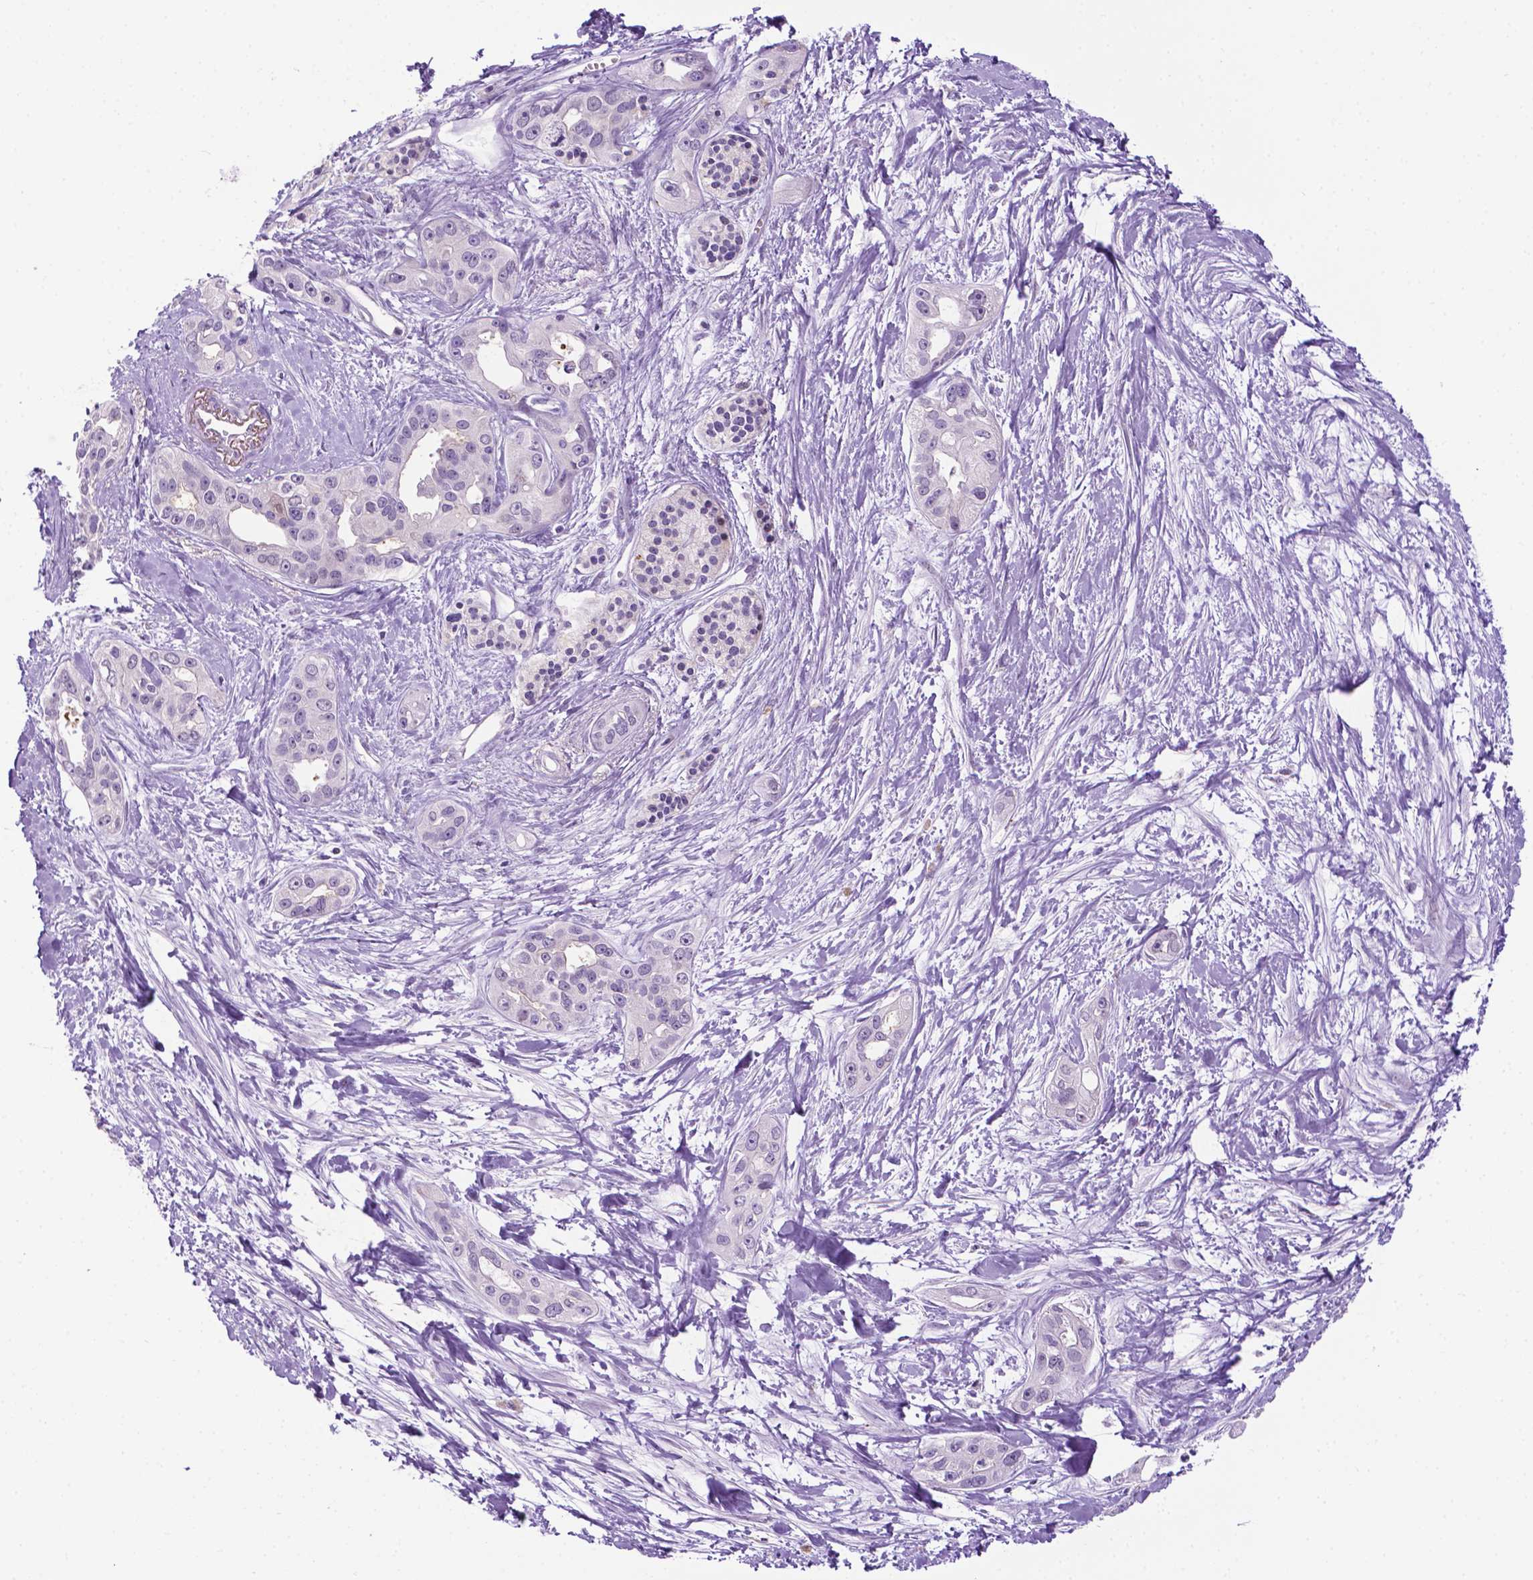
{"staining": {"intensity": "negative", "quantity": "none", "location": "none"}, "tissue": "pancreatic cancer", "cell_type": "Tumor cells", "image_type": "cancer", "snomed": [{"axis": "morphology", "description": "Adenocarcinoma, NOS"}, {"axis": "topography", "description": "Pancreas"}], "caption": "An immunohistochemistry (IHC) image of pancreatic cancer (adenocarcinoma) is shown. There is no staining in tumor cells of pancreatic cancer (adenocarcinoma).", "gene": "MMP27", "patient": {"sex": "female", "age": 50}}